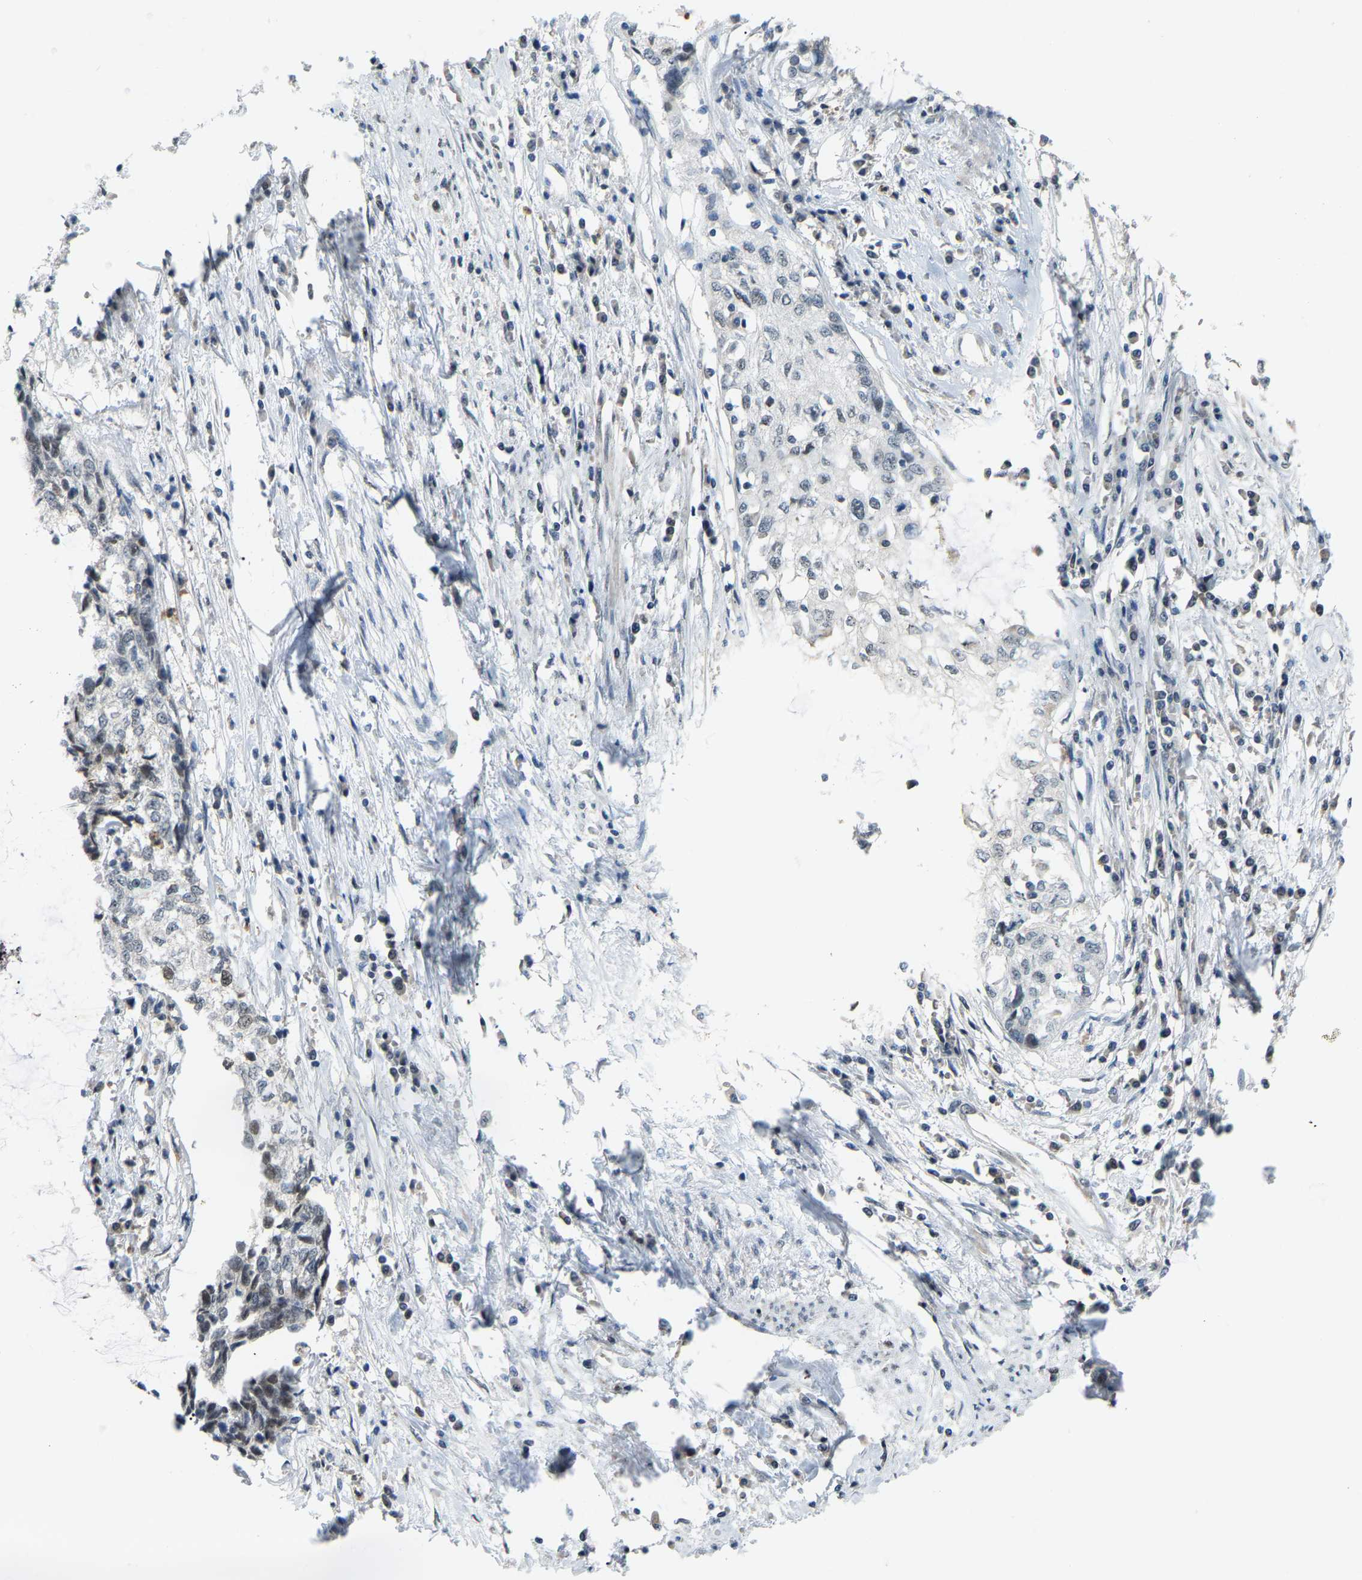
{"staining": {"intensity": "negative", "quantity": "none", "location": "none"}, "tissue": "cervical cancer", "cell_type": "Tumor cells", "image_type": "cancer", "snomed": [{"axis": "morphology", "description": "Squamous cell carcinoma, NOS"}, {"axis": "topography", "description": "Cervix"}], "caption": "This is an immunohistochemistry micrograph of human cervical squamous cell carcinoma. There is no positivity in tumor cells.", "gene": "CROT", "patient": {"sex": "female", "age": 57}}